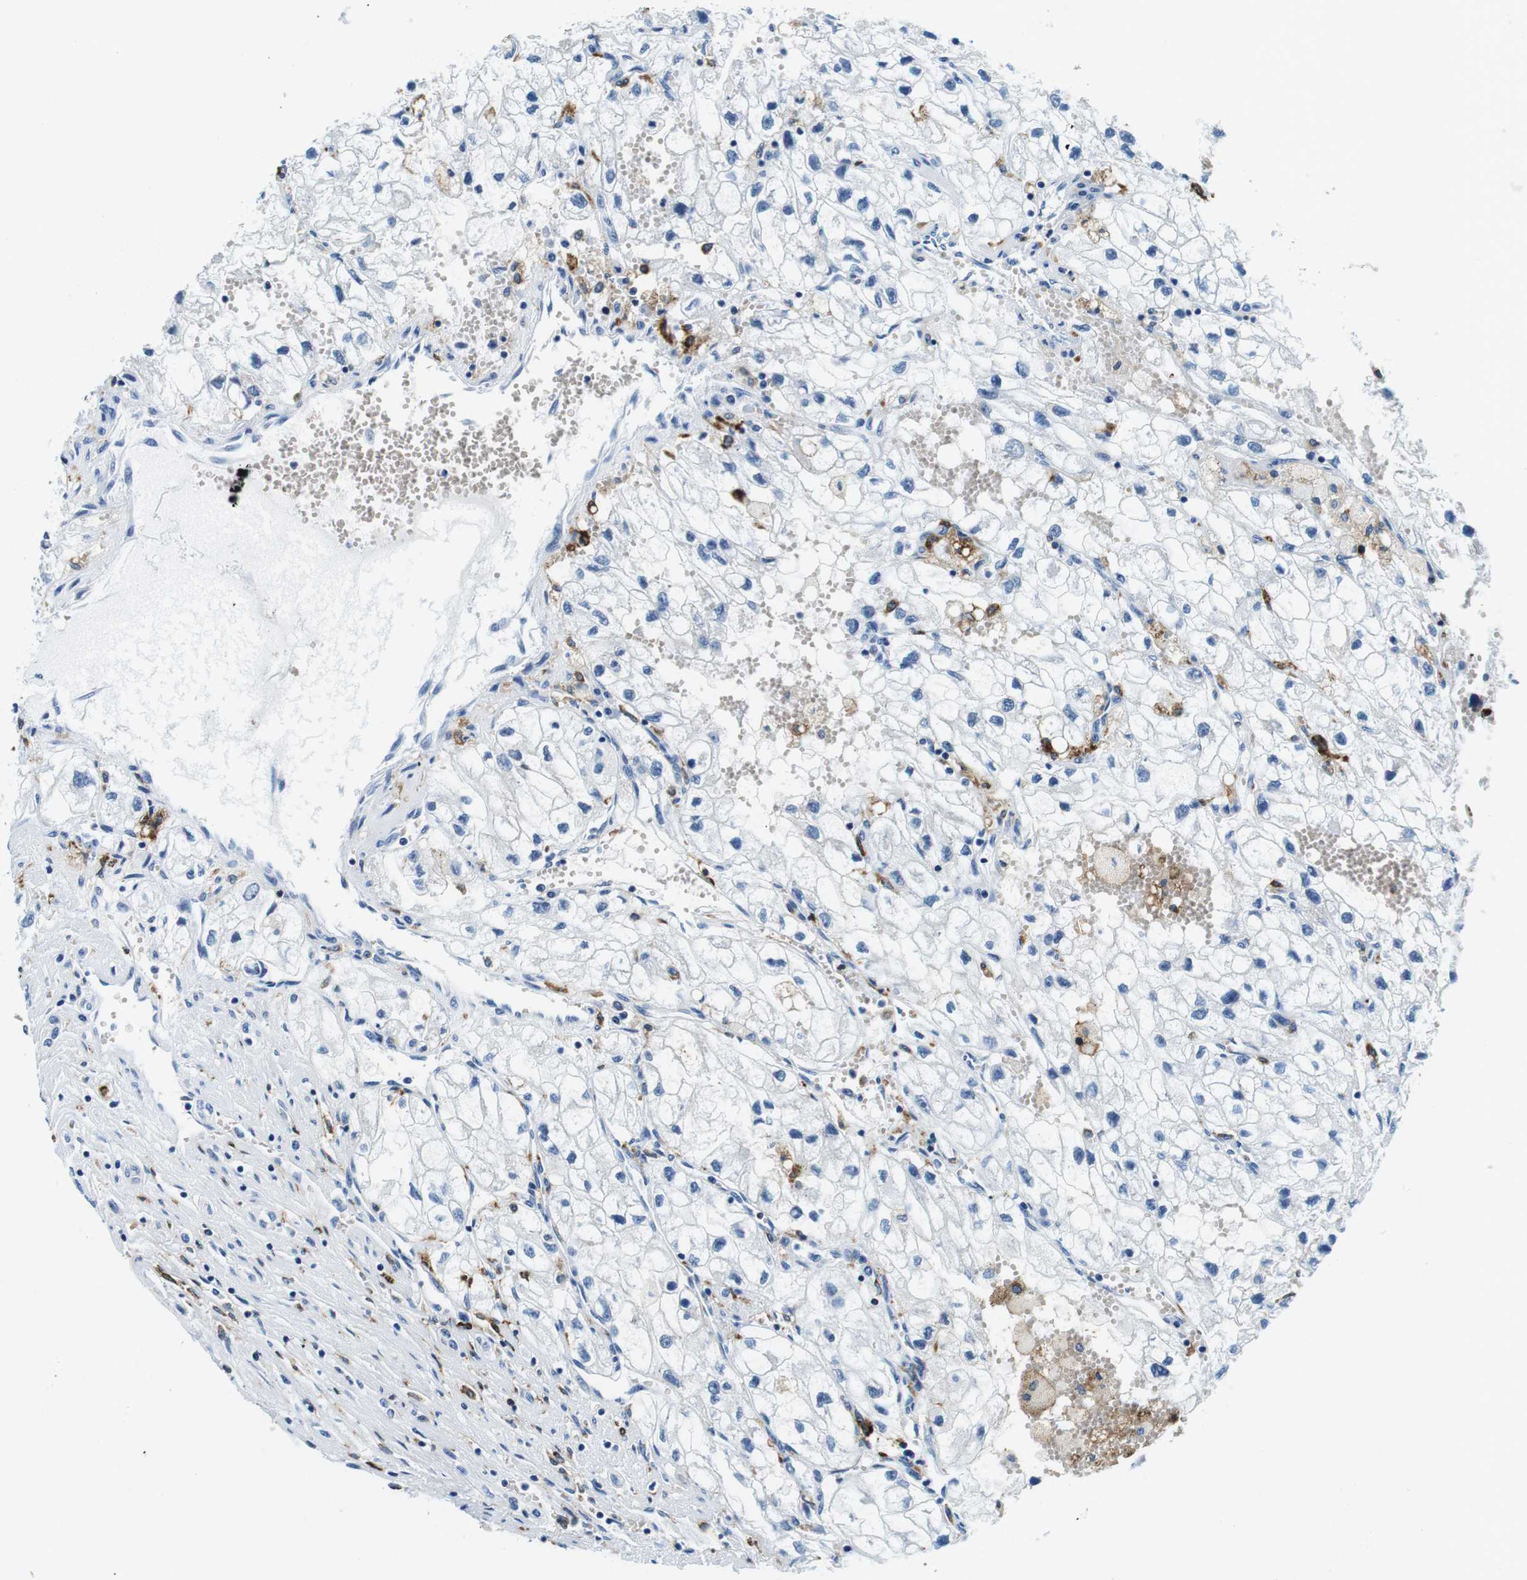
{"staining": {"intensity": "negative", "quantity": "none", "location": "none"}, "tissue": "renal cancer", "cell_type": "Tumor cells", "image_type": "cancer", "snomed": [{"axis": "morphology", "description": "Adenocarcinoma, NOS"}, {"axis": "topography", "description": "Kidney"}], "caption": "This is an immunohistochemistry image of human renal adenocarcinoma. There is no staining in tumor cells.", "gene": "HLA-DRB1", "patient": {"sex": "female", "age": 70}}